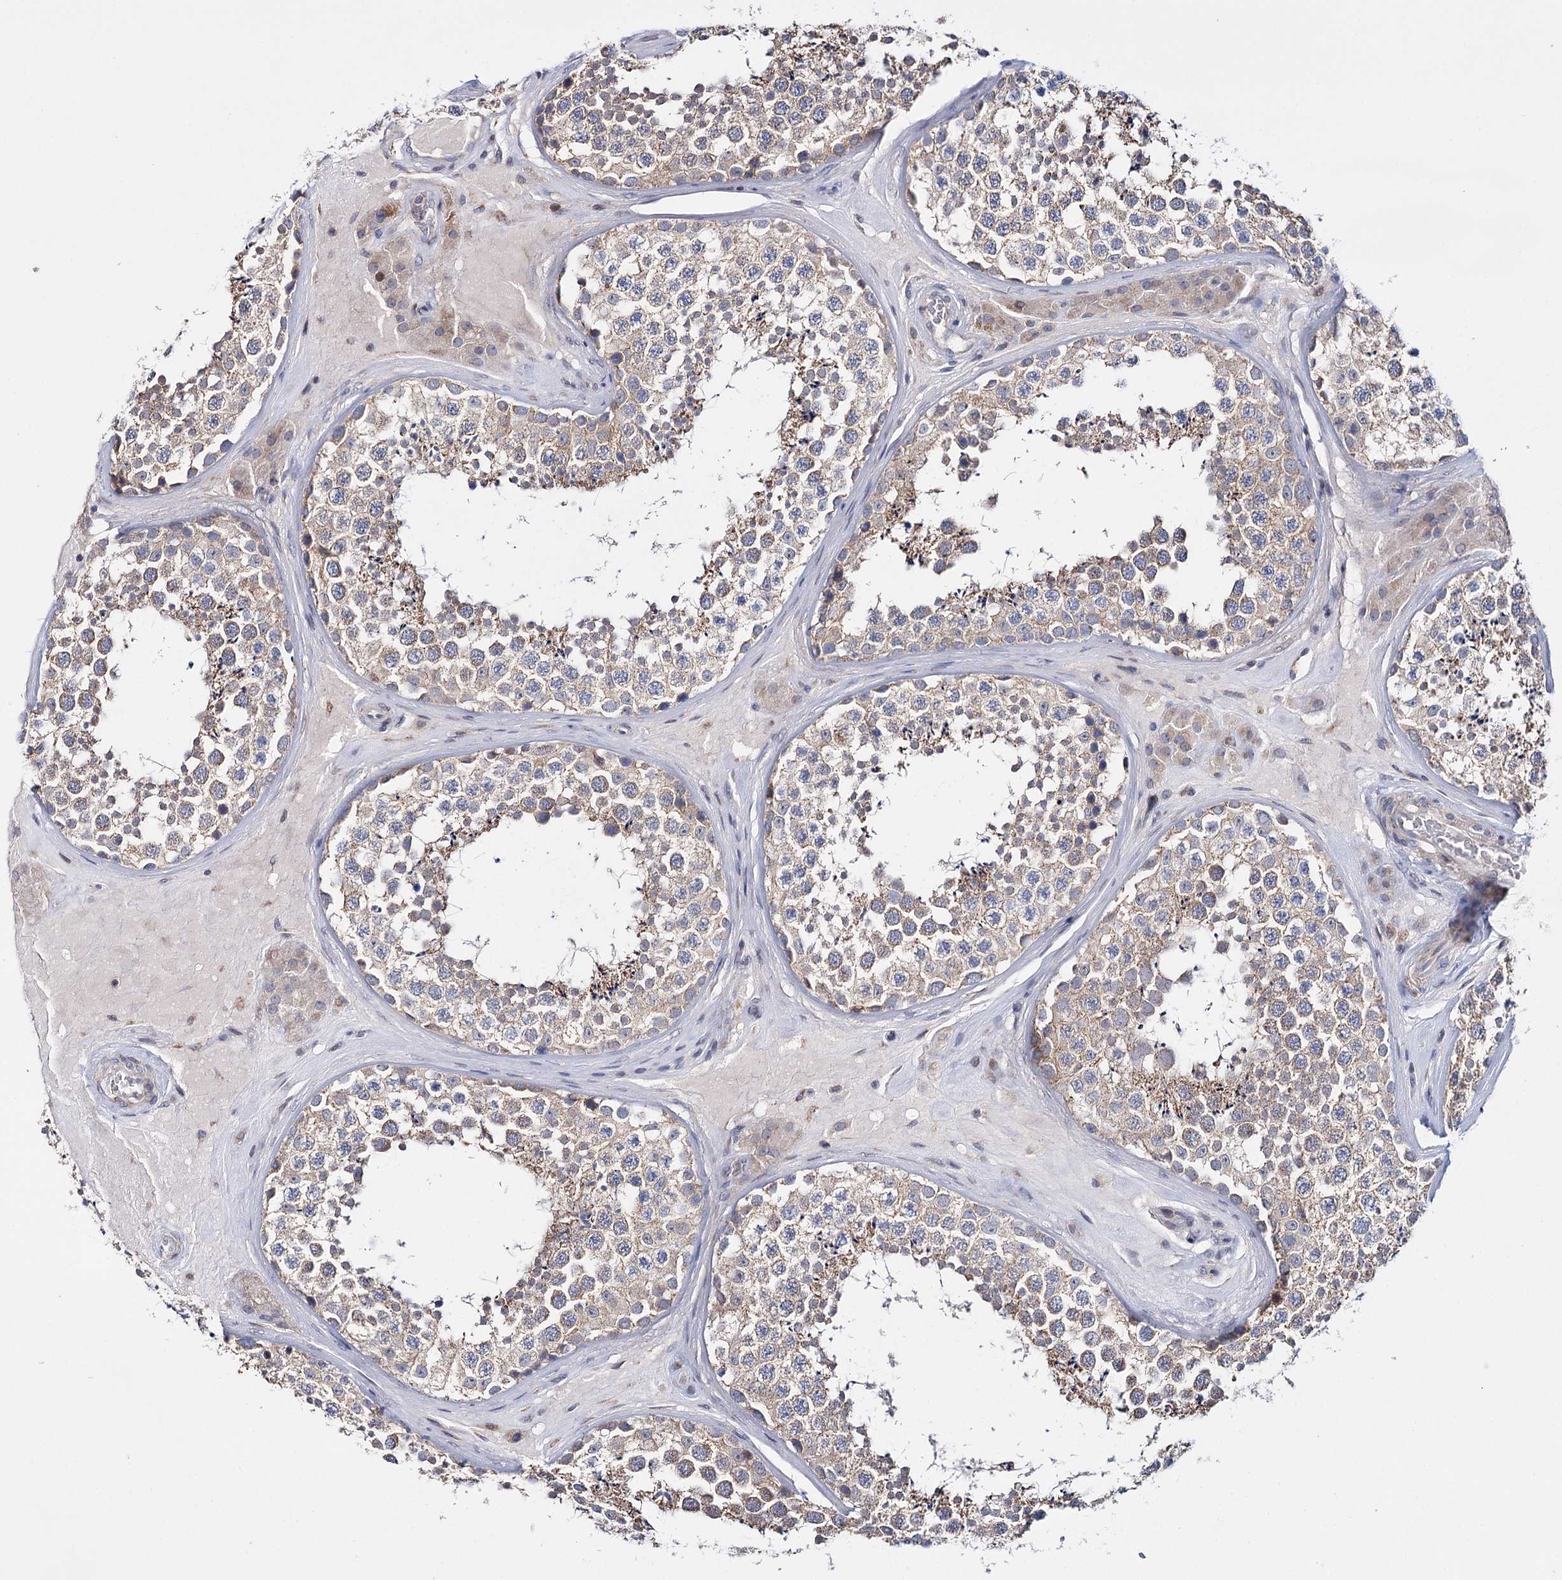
{"staining": {"intensity": "weak", "quantity": "25%-75%", "location": "cytoplasmic/membranous"}, "tissue": "testis", "cell_type": "Cells in seminiferous ducts", "image_type": "normal", "snomed": [{"axis": "morphology", "description": "Normal tissue, NOS"}, {"axis": "topography", "description": "Testis"}], "caption": "This is an image of immunohistochemistry staining of benign testis, which shows weak expression in the cytoplasmic/membranous of cells in seminiferous ducts.", "gene": "CFAP46", "patient": {"sex": "male", "age": 46}}